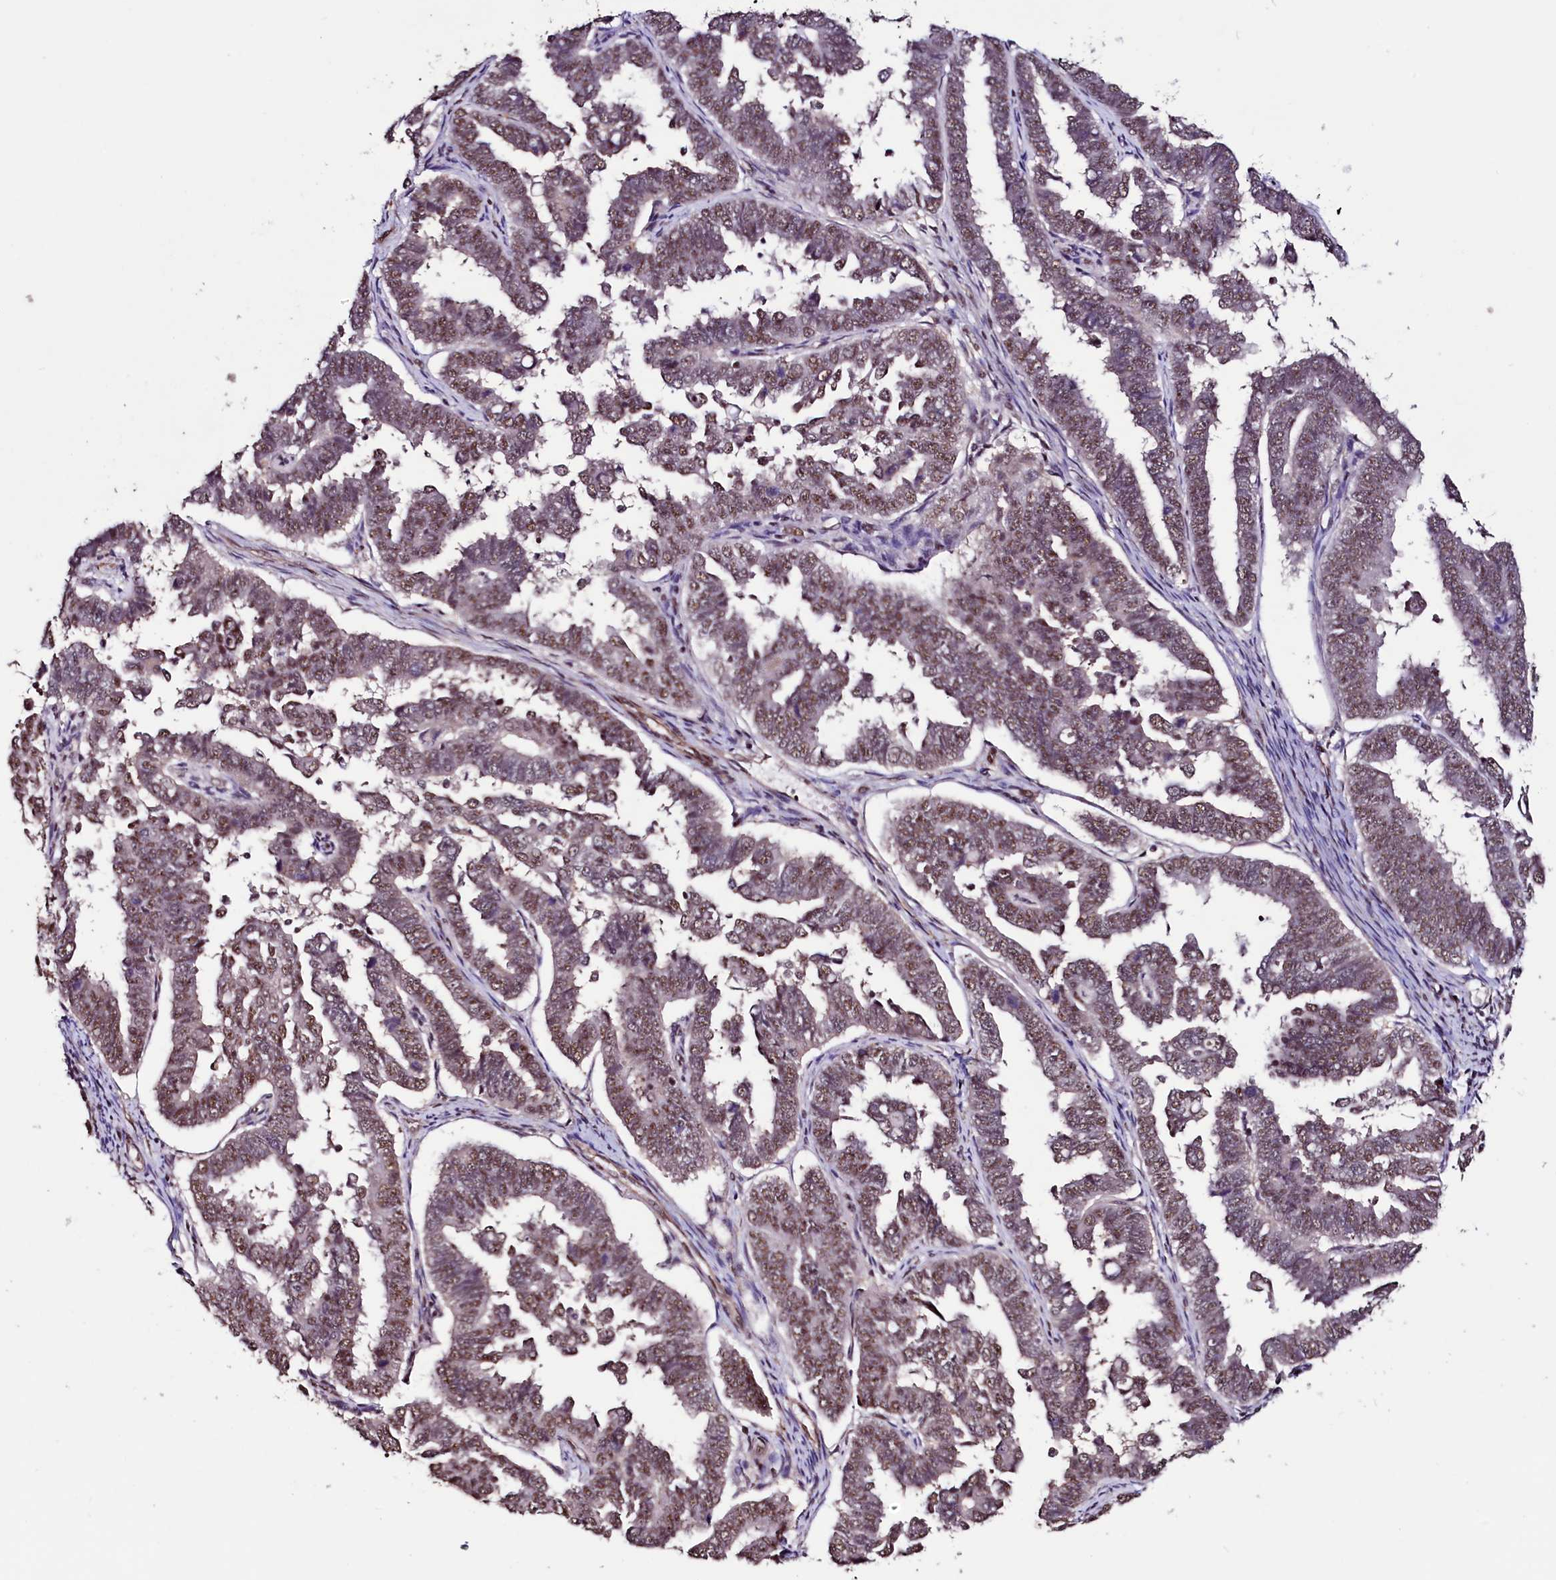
{"staining": {"intensity": "moderate", "quantity": ">75%", "location": "nuclear"}, "tissue": "endometrial cancer", "cell_type": "Tumor cells", "image_type": "cancer", "snomed": [{"axis": "morphology", "description": "Adenocarcinoma, NOS"}, {"axis": "topography", "description": "Endometrium"}], "caption": "A brown stain labels moderate nuclear positivity of a protein in endometrial cancer tumor cells. The staining was performed using DAB (3,3'-diaminobenzidine), with brown indicating positive protein expression. Nuclei are stained blue with hematoxylin.", "gene": "SFSWAP", "patient": {"sex": "female", "age": 75}}